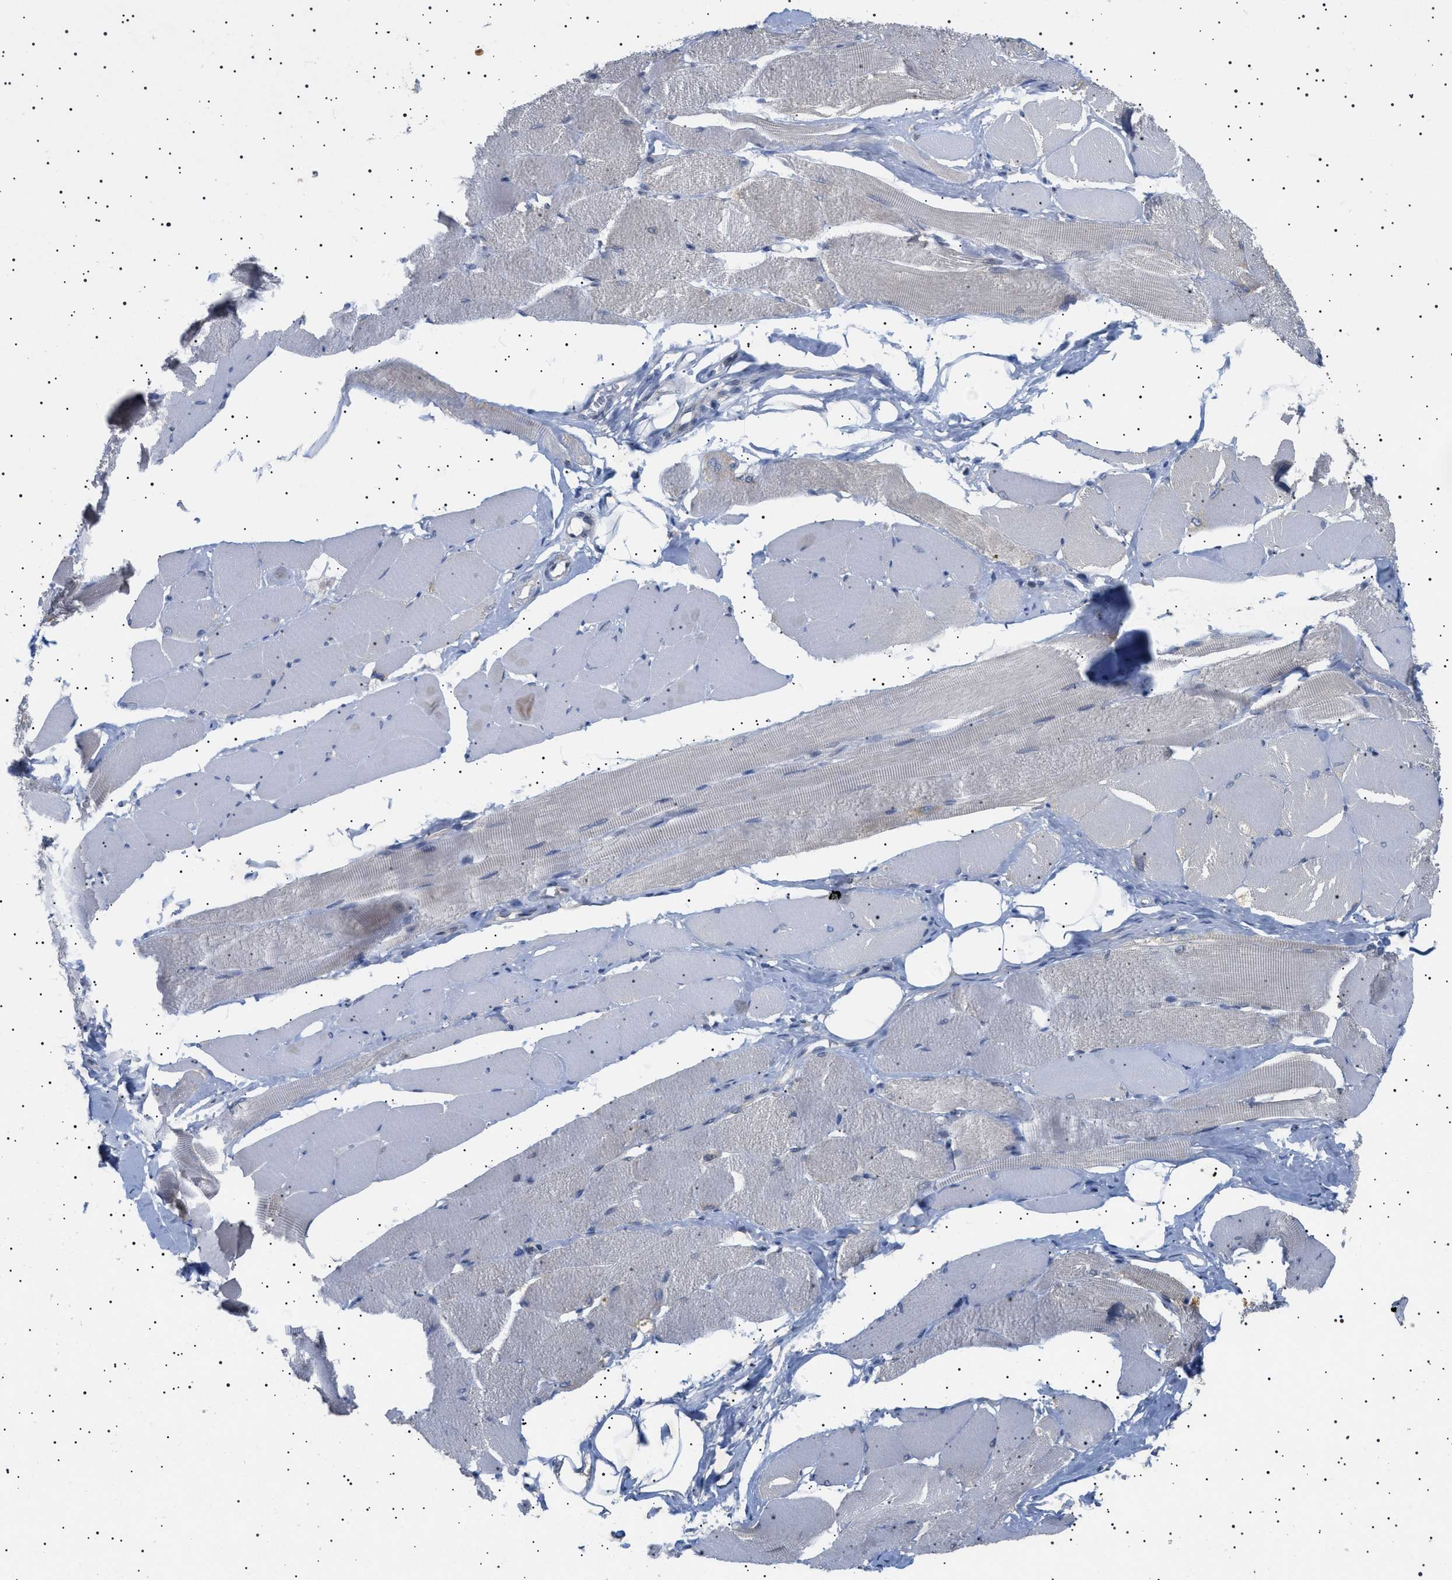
{"staining": {"intensity": "moderate", "quantity": "<25%", "location": "cytoplasmic/membranous"}, "tissue": "skeletal muscle", "cell_type": "Myocytes", "image_type": "normal", "snomed": [{"axis": "morphology", "description": "Normal tissue, NOS"}, {"axis": "topography", "description": "Skeletal muscle"}, {"axis": "topography", "description": "Peripheral nerve tissue"}], "caption": "Unremarkable skeletal muscle shows moderate cytoplasmic/membranous staining in approximately <25% of myocytes.", "gene": "NUP93", "patient": {"sex": "female", "age": 84}}